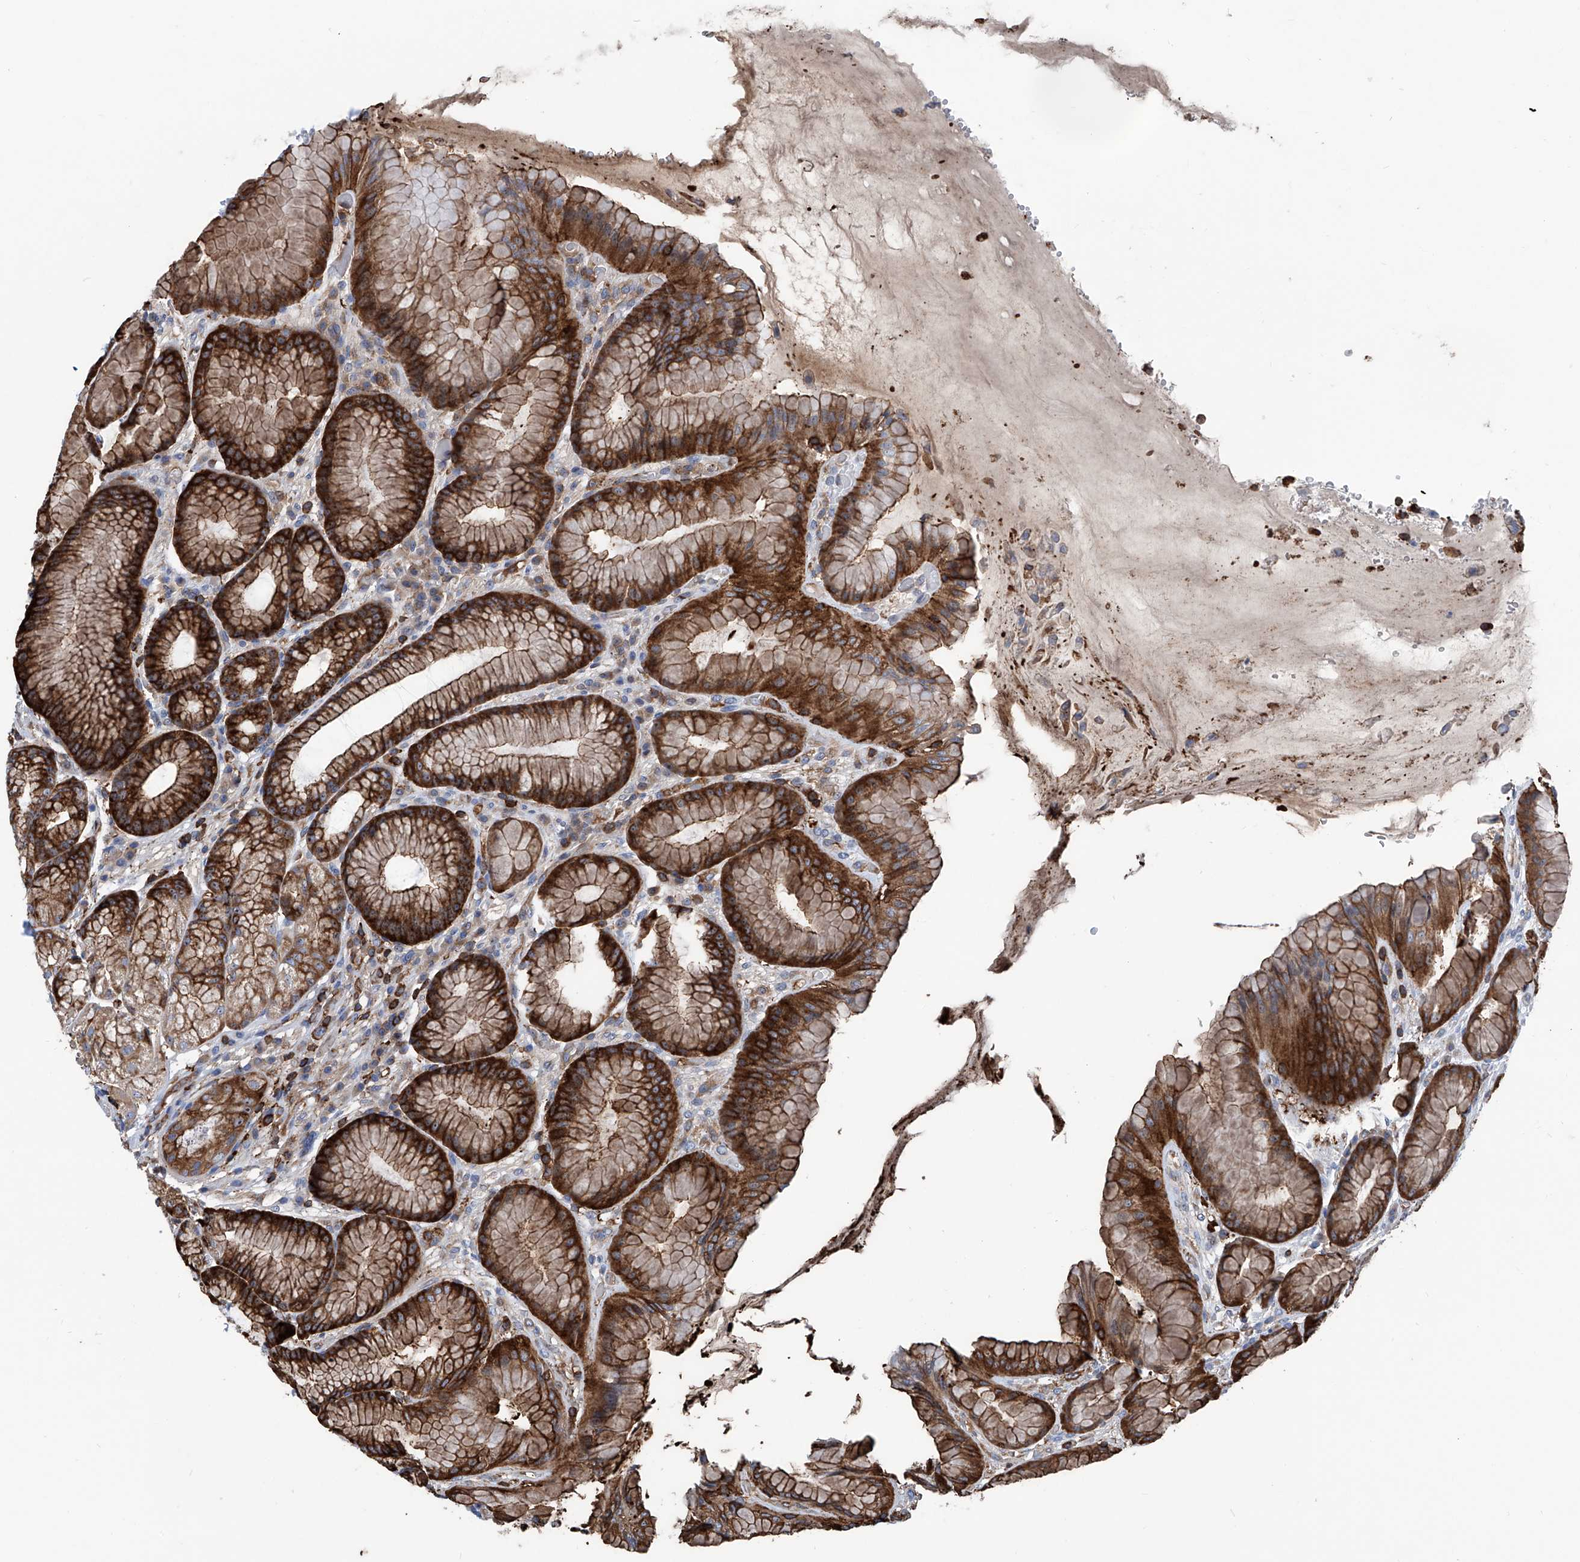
{"staining": {"intensity": "strong", "quantity": ">75%", "location": "cytoplasmic/membranous"}, "tissue": "stomach", "cell_type": "Glandular cells", "image_type": "normal", "snomed": [{"axis": "morphology", "description": "Normal tissue, NOS"}, {"axis": "topography", "description": "Stomach"}], "caption": "Immunohistochemical staining of normal stomach displays high levels of strong cytoplasmic/membranous positivity in about >75% of glandular cells. (DAB IHC, brown staining for protein, blue staining for nuclei).", "gene": "ZNF484", "patient": {"sex": "male", "age": 57}}